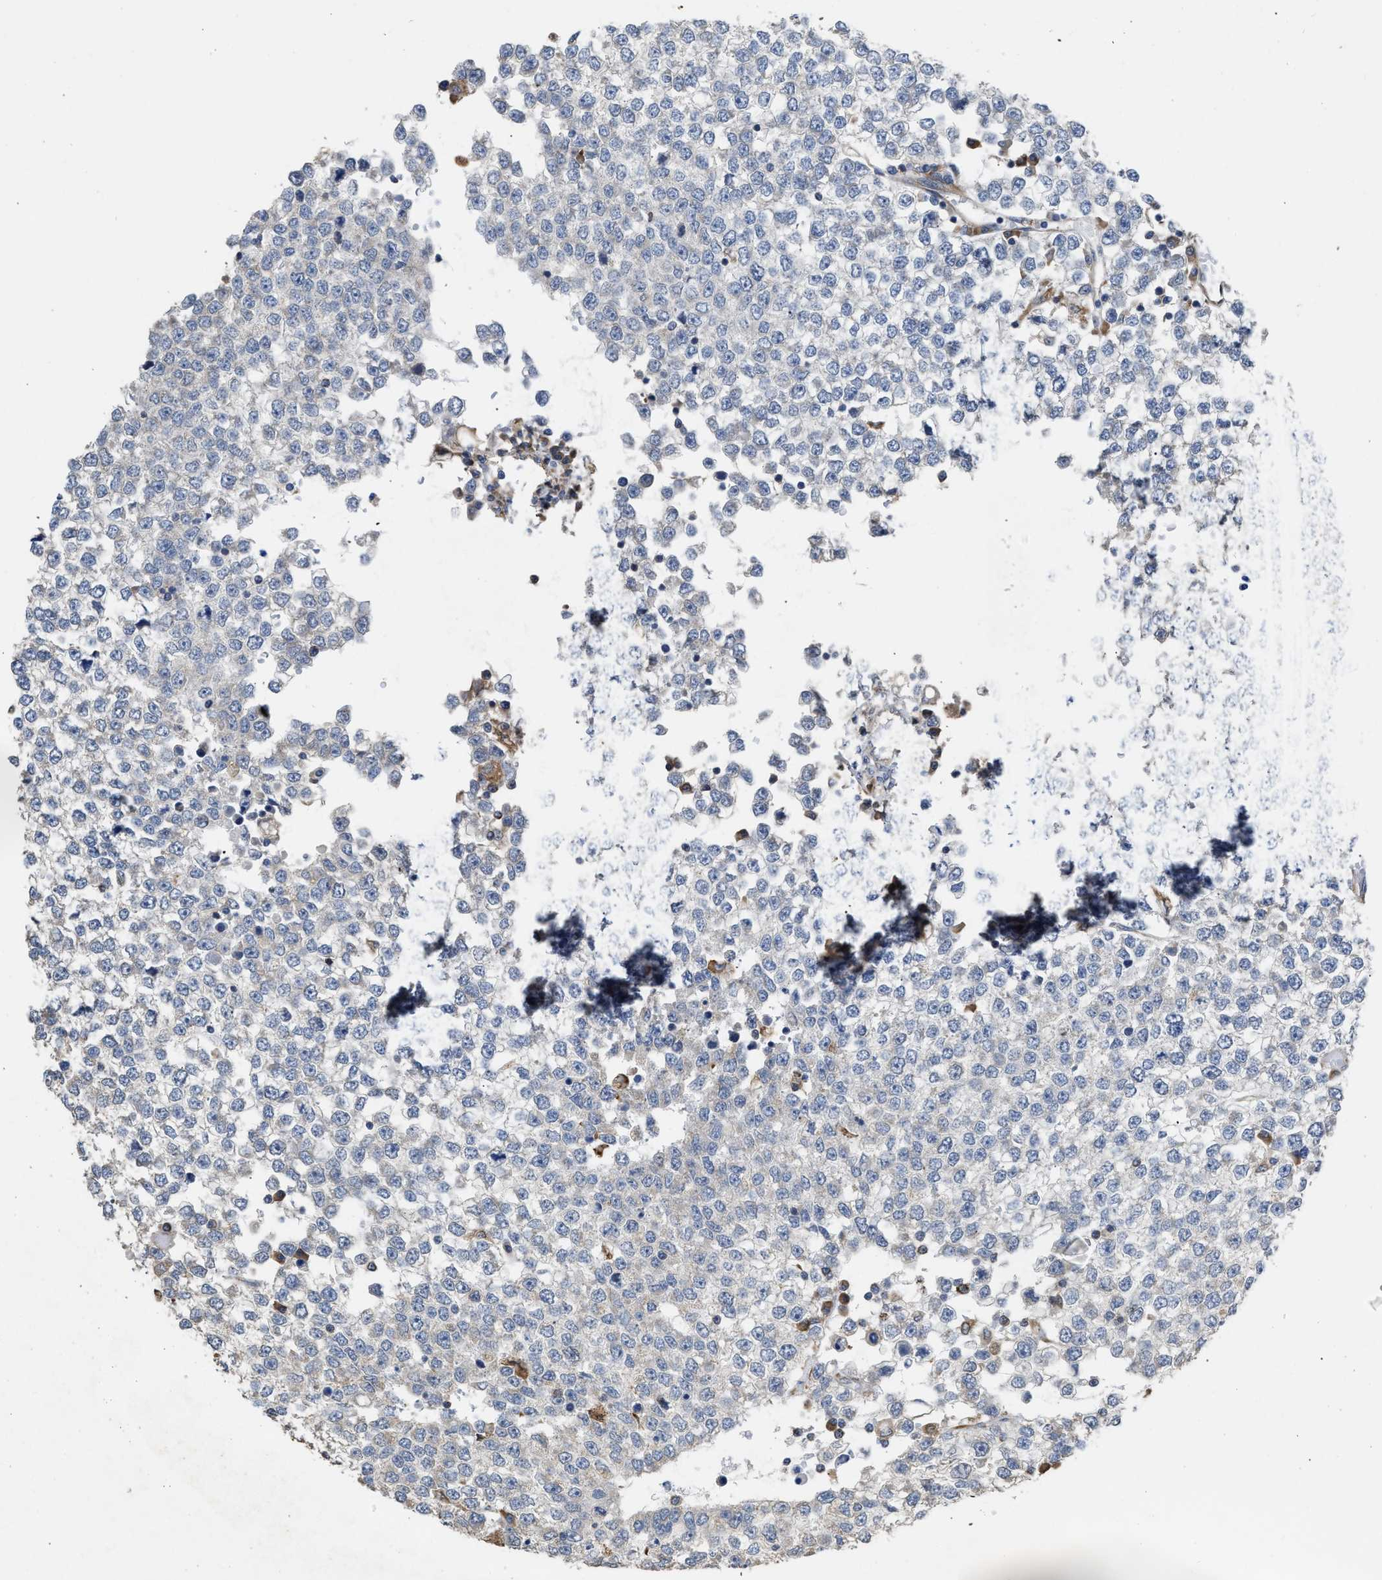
{"staining": {"intensity": "negative", "quantity": "none", "location": "none"}, "tissue": "testis cancer", "cell_type": "Tumor cells", "image_type": "cancer", "snomed": [{"axis": "morphology", "description": "Seminoma, NOS"}, {"axis": "topography", "description": "Testis"}], "caption": "This is a photomicrograph of IHC staining of seminoma (testis), which shows no expression in tumor cells. (Stains: DAB (3,3'-diaminobenzidine) immunohistochemistry (IHC) with hematoxylin counter stain, Microscopy: brightfield microscopy at high magnification).", "gene": "AK2", "patient": {"sex": "male", "age": 65}}